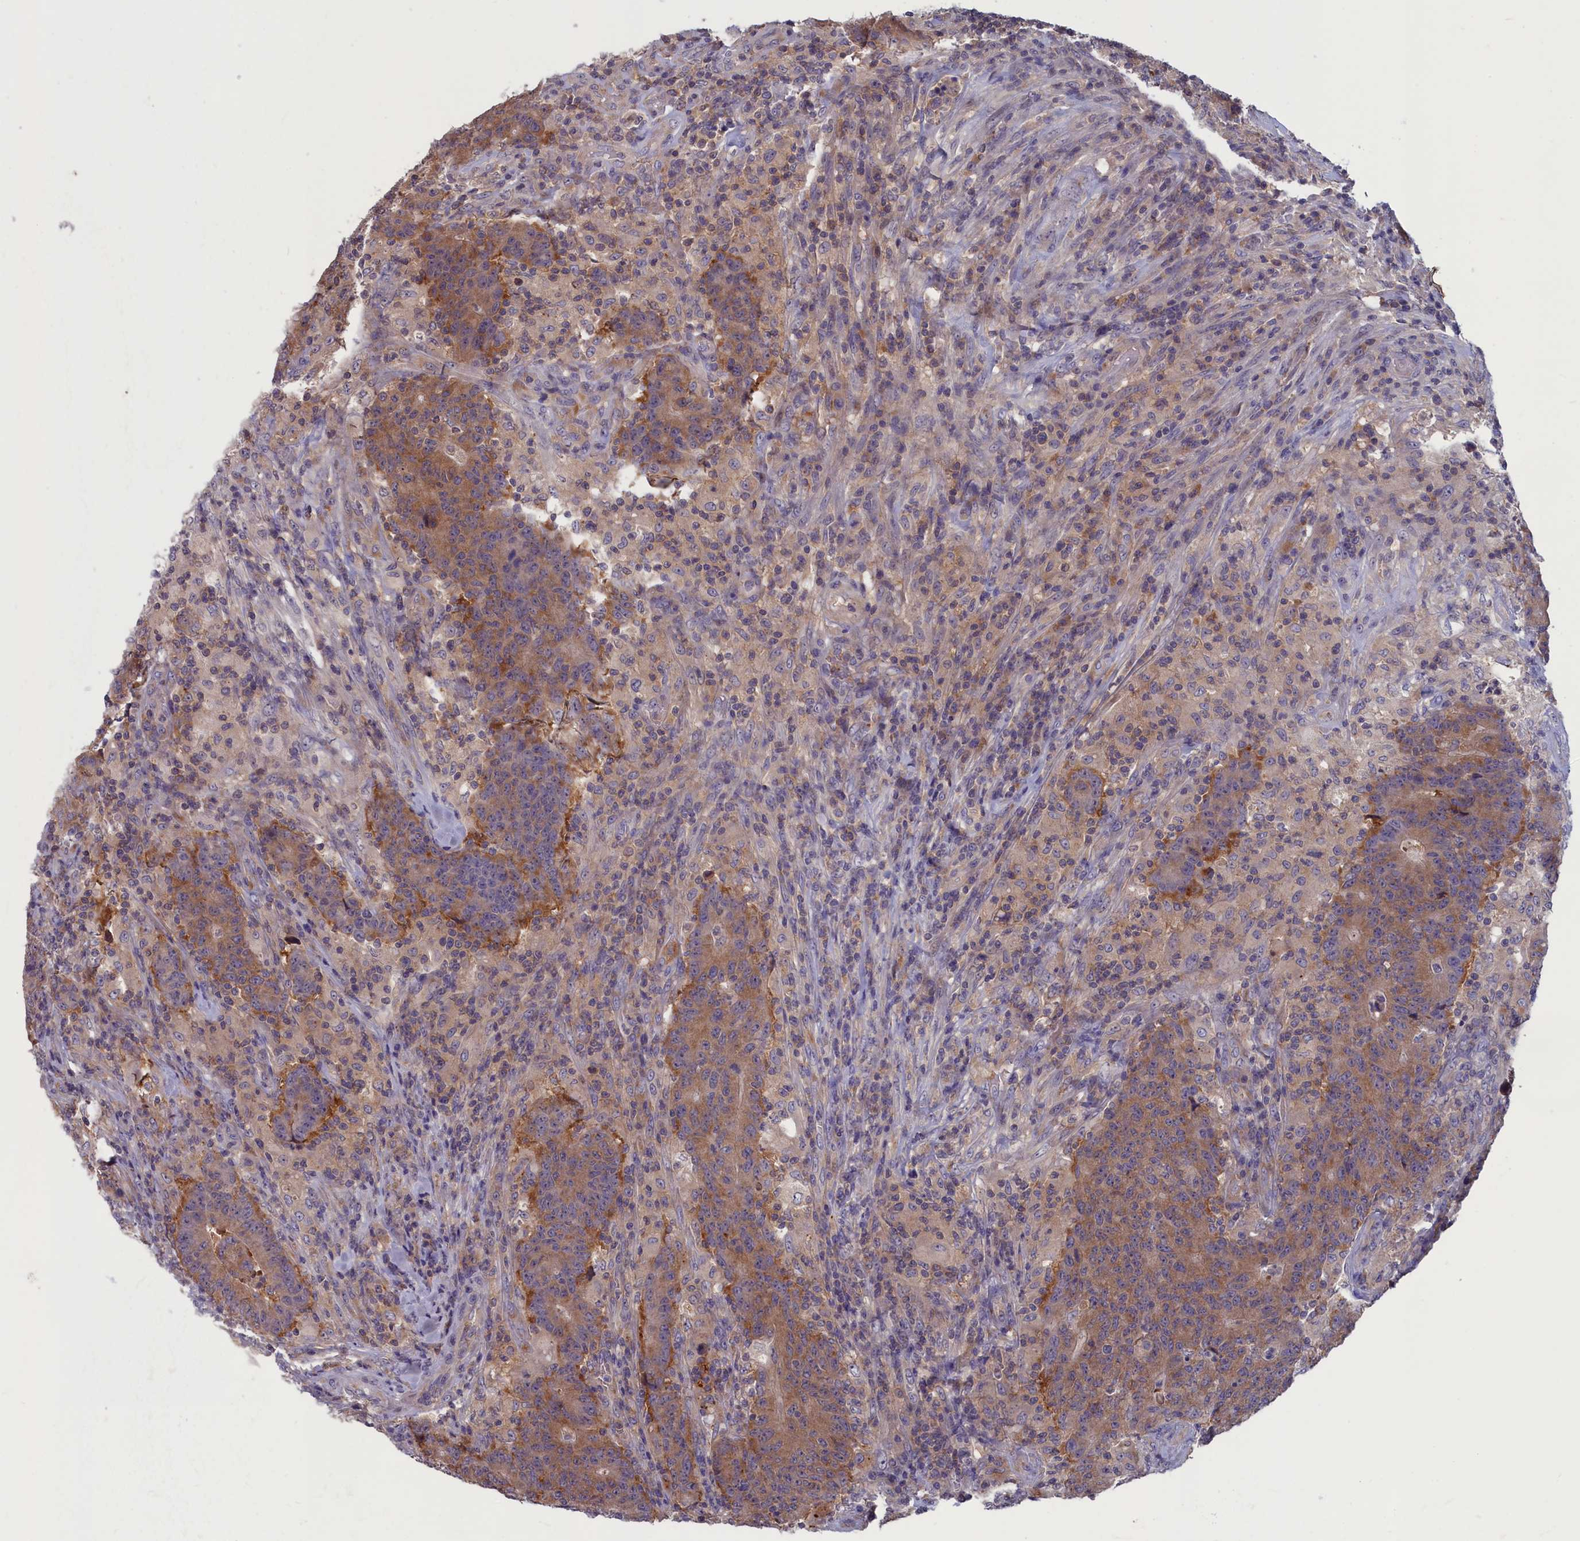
{"staining": {"intensity": "moderate", "quantity": ">75%", "location": "cytoplasmic/membranous"}, "tissue": "colorectal cancer", "cell_type": "Tumor cells", "image_type": "cancer", "snomed": [{"axis": "morphology", "description": "Adenocarcinoma, NOS"}, {"axis": "topography", "description": "Colon"}], "caption": "A brown stain labels moderate cytoplasmic/membranous expression of a protein in human adenocarcinoma (colorectal) tumor cells.", "gene": "CACTIN", "patient": {"sex": "female", "age": 75}}